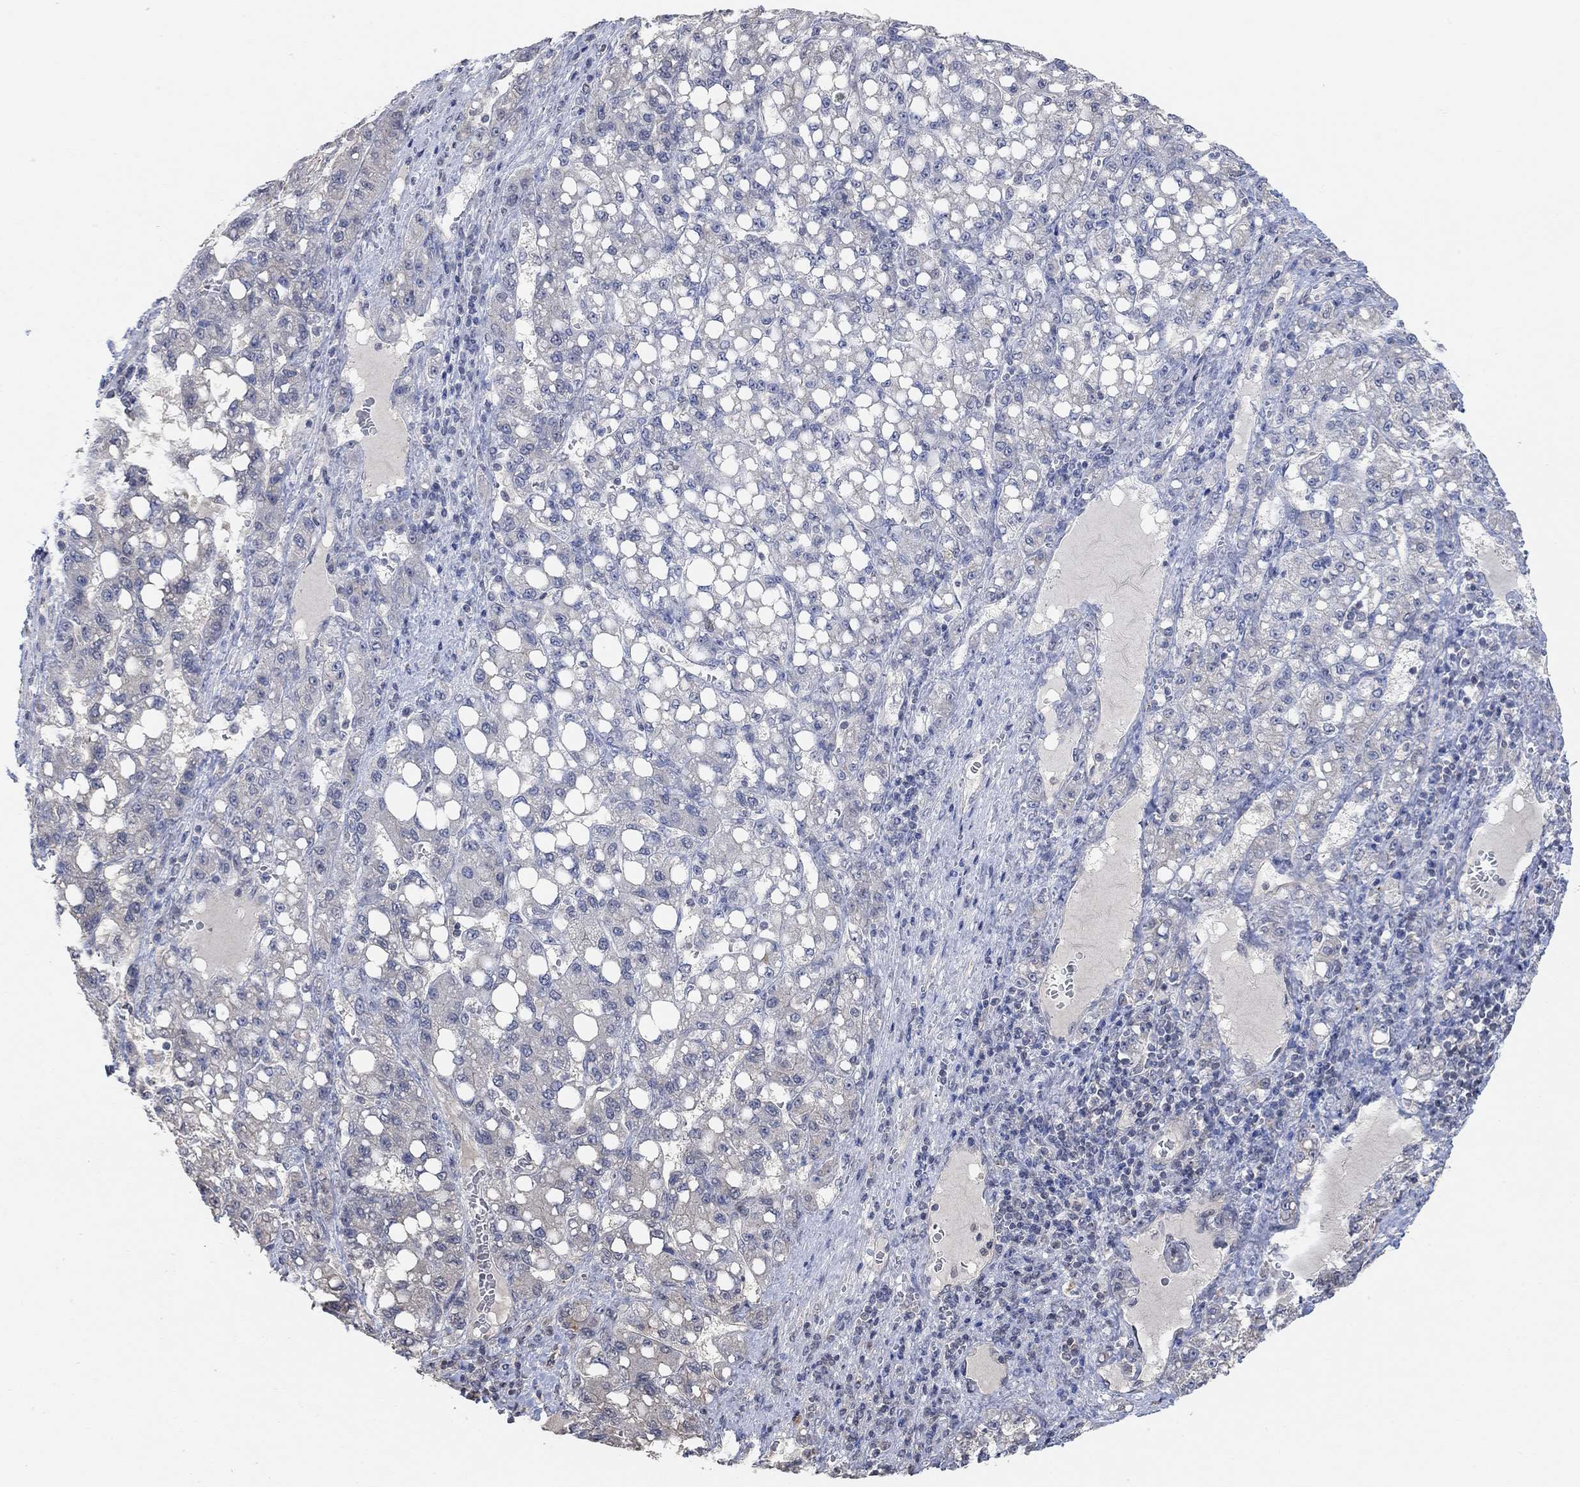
{"staining": {"intensity": "negative", "quantity": "none", "location": "none"}, "tissue": "liver cancer", "cell_type": "Tumor cells", "image_type": "cancer", "snomed": [{"axis": "morphology", "description": "Carcinoma, Hepatocellular, NOS"}, {"axis": "topography", "description": "Liver"}], "caption": "Liver cancer was stained to show a protein in brown. There is no significant positivity in tumor cells.", "gene": "UNC5B", "patient": {"sex": "female", "age": 65}}